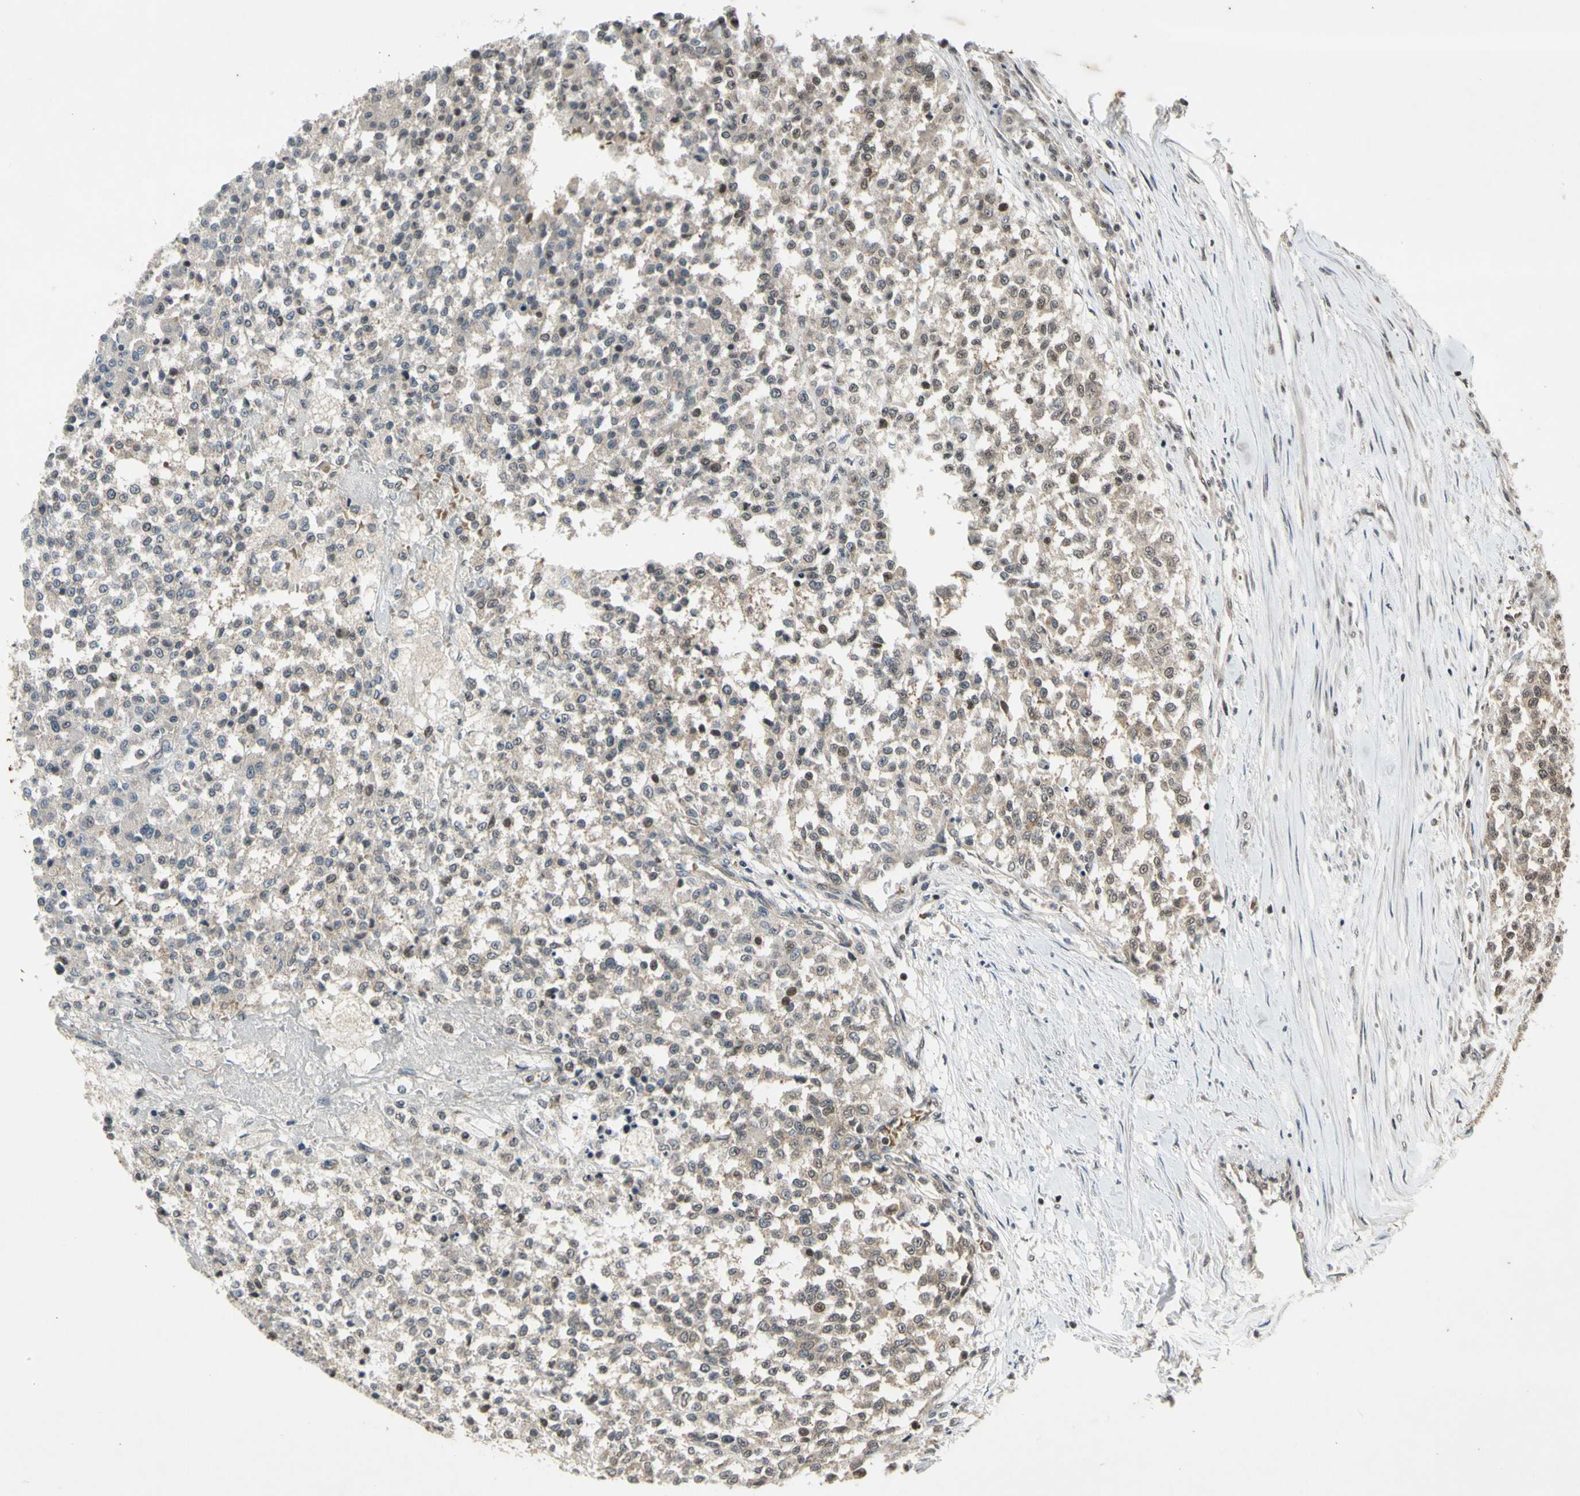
{"staining": {"intensity": "weak", "quantity": "25%-75%", "location": "cytoplasmic/membranous,nuclear"}, "tissue": "testis cancer", "cell_type": "Tumor cells", "image_type": "cancer", "snomed": [{"axis": "morphology", "description": "Seminoma, NOS"}, {"axis": "topography", "description": "Testis"}], "caption": "Weak cytoplasmic/membranous and nuclear protein positivity is present in about 25%-75% of tumor cells in testis seminoma.", "gene": "EFNB2", "patient": {"sex": "male", "age": 59}}